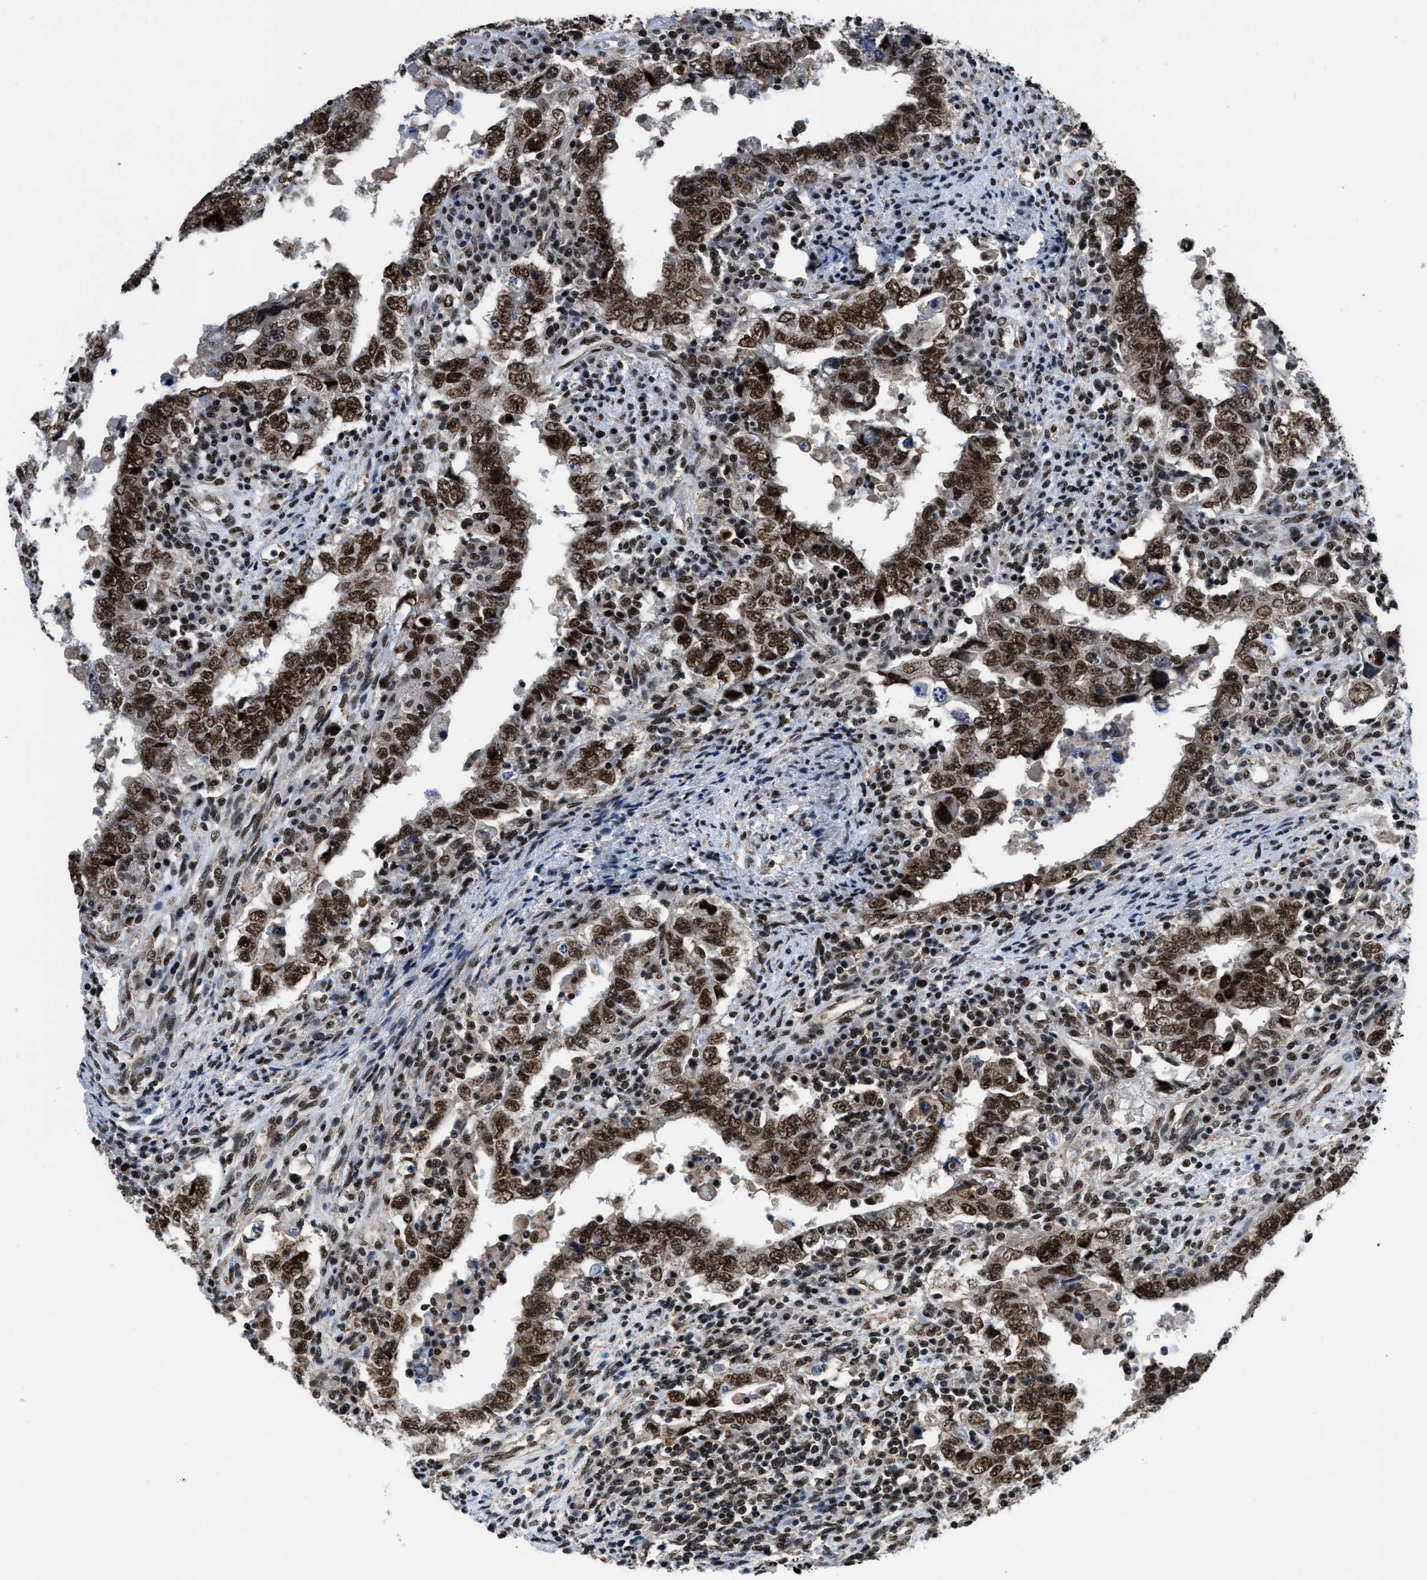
{"staining": {"intensity": "strong", "quantity": ">75%", "location": "nuclear"}, "tissue": "testis cancer", "cell_type": "Tumor cells", "image_type": "cancer", "snomed": [{"axis": "morphology", "description": "Carcinoma, Embryonal, NOS"}, {"axis": "topography", "description": "Testis"}], "caption": "Immunohistochemical staining of human embryonal carcinoma (testis) exhibits high levels of strong nuclear protein expression in approximately >75% of tumor cells. (Brightfield microscopy of DAB IHC at high magnification).", "gene": "HNRNPH2", "patient": {"sex": "male", "age": 26}}